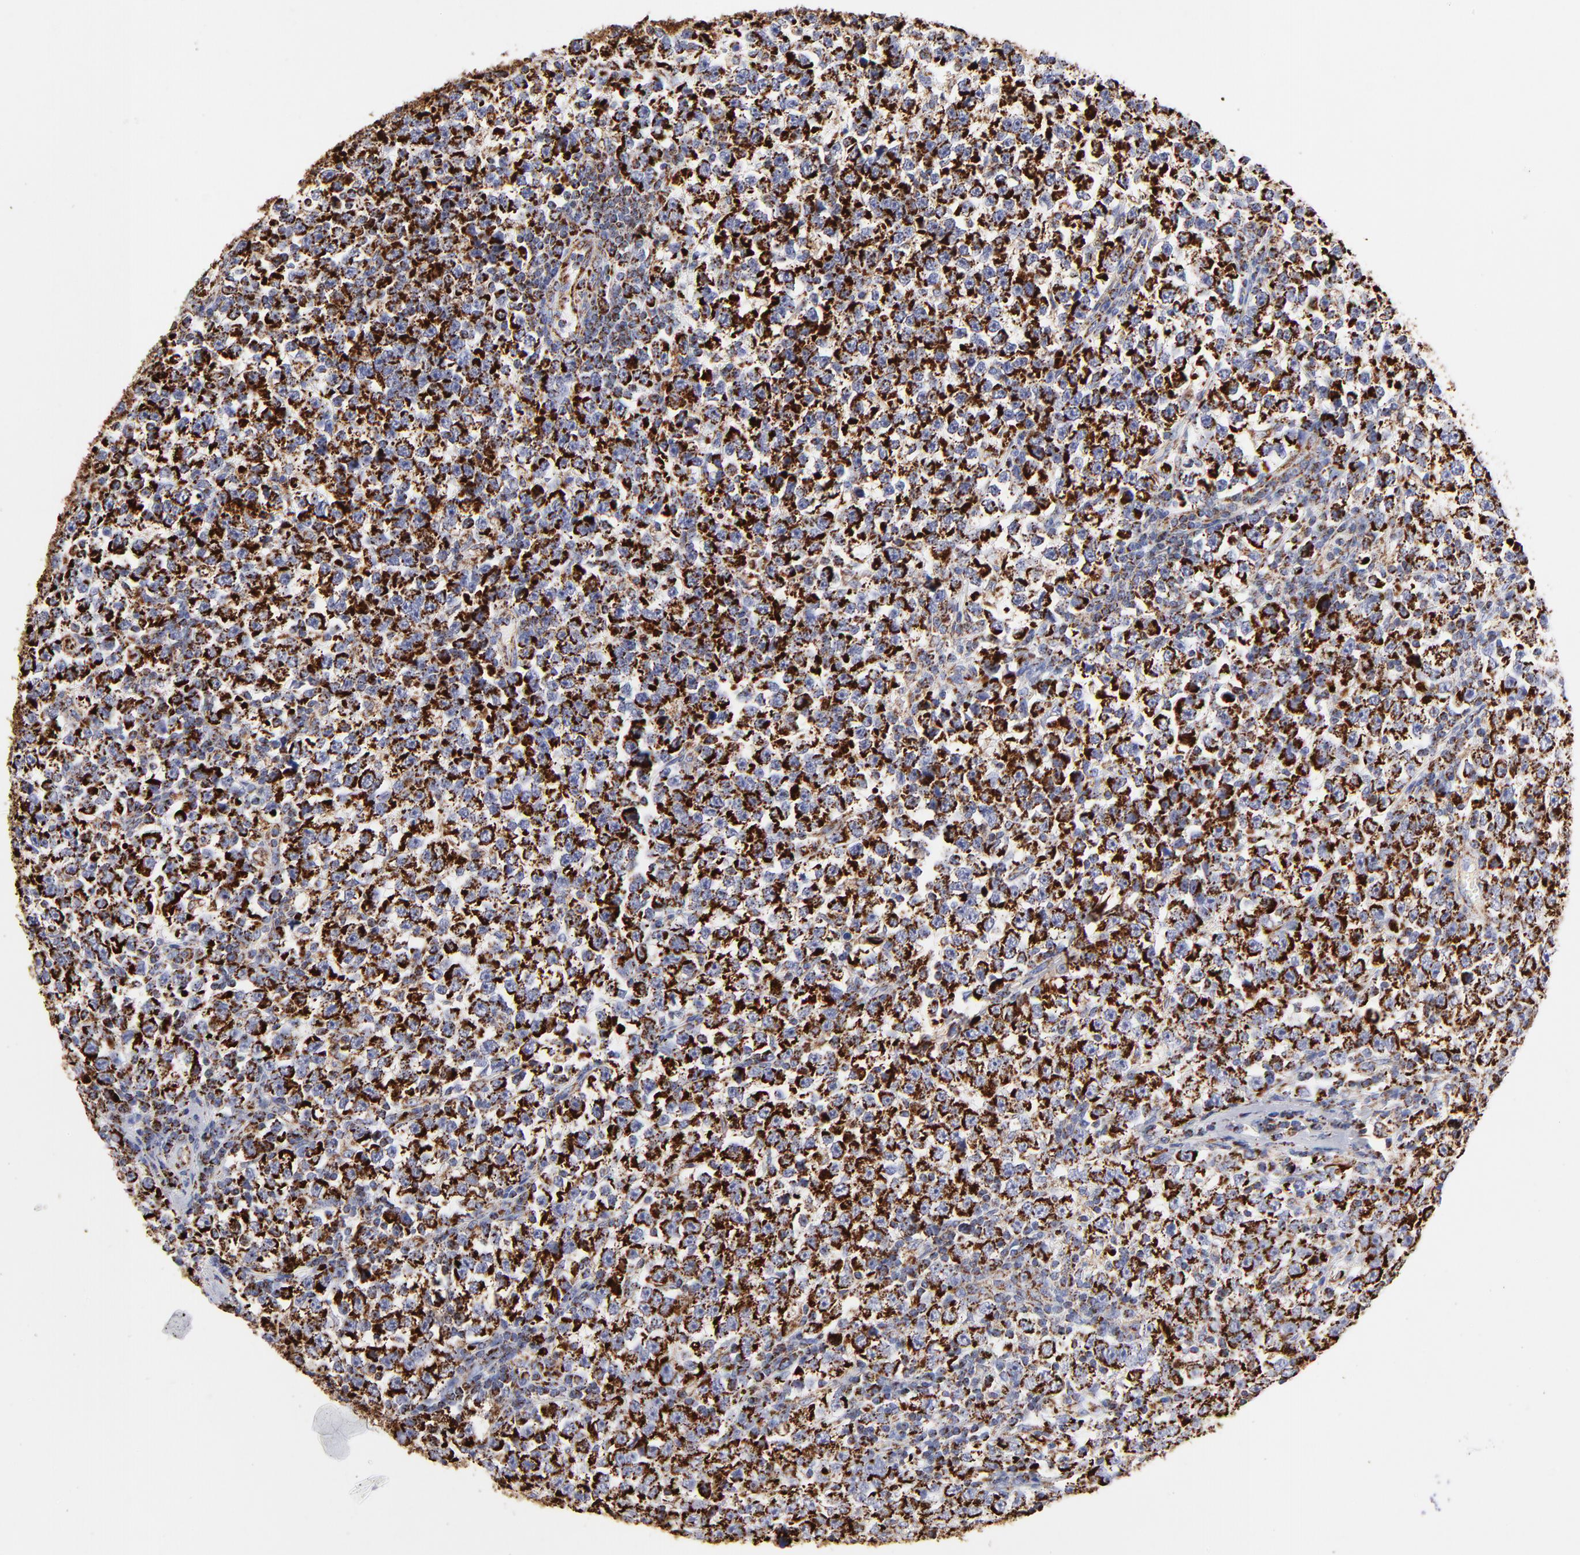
{"staining": {"intensity": "strong", "quantity": ">75%", "location": "cytoplasmic/membranous"}, "tissue": "testis cancer", "cell_type": "Tumor cells", "image_type": "cancer", "snomed": [{"axis": "morphology", "description": "Seminoma, NOS"}, {"axis": "topography", "description": "Testis"}], "caption": "A brown stain labels strong cytoplasmic/membranous staining of a protein in human testis cancer (seminoma) tumor cells.", "gene": "PHB1", "patient": {"sex": "male", "age": 43}}